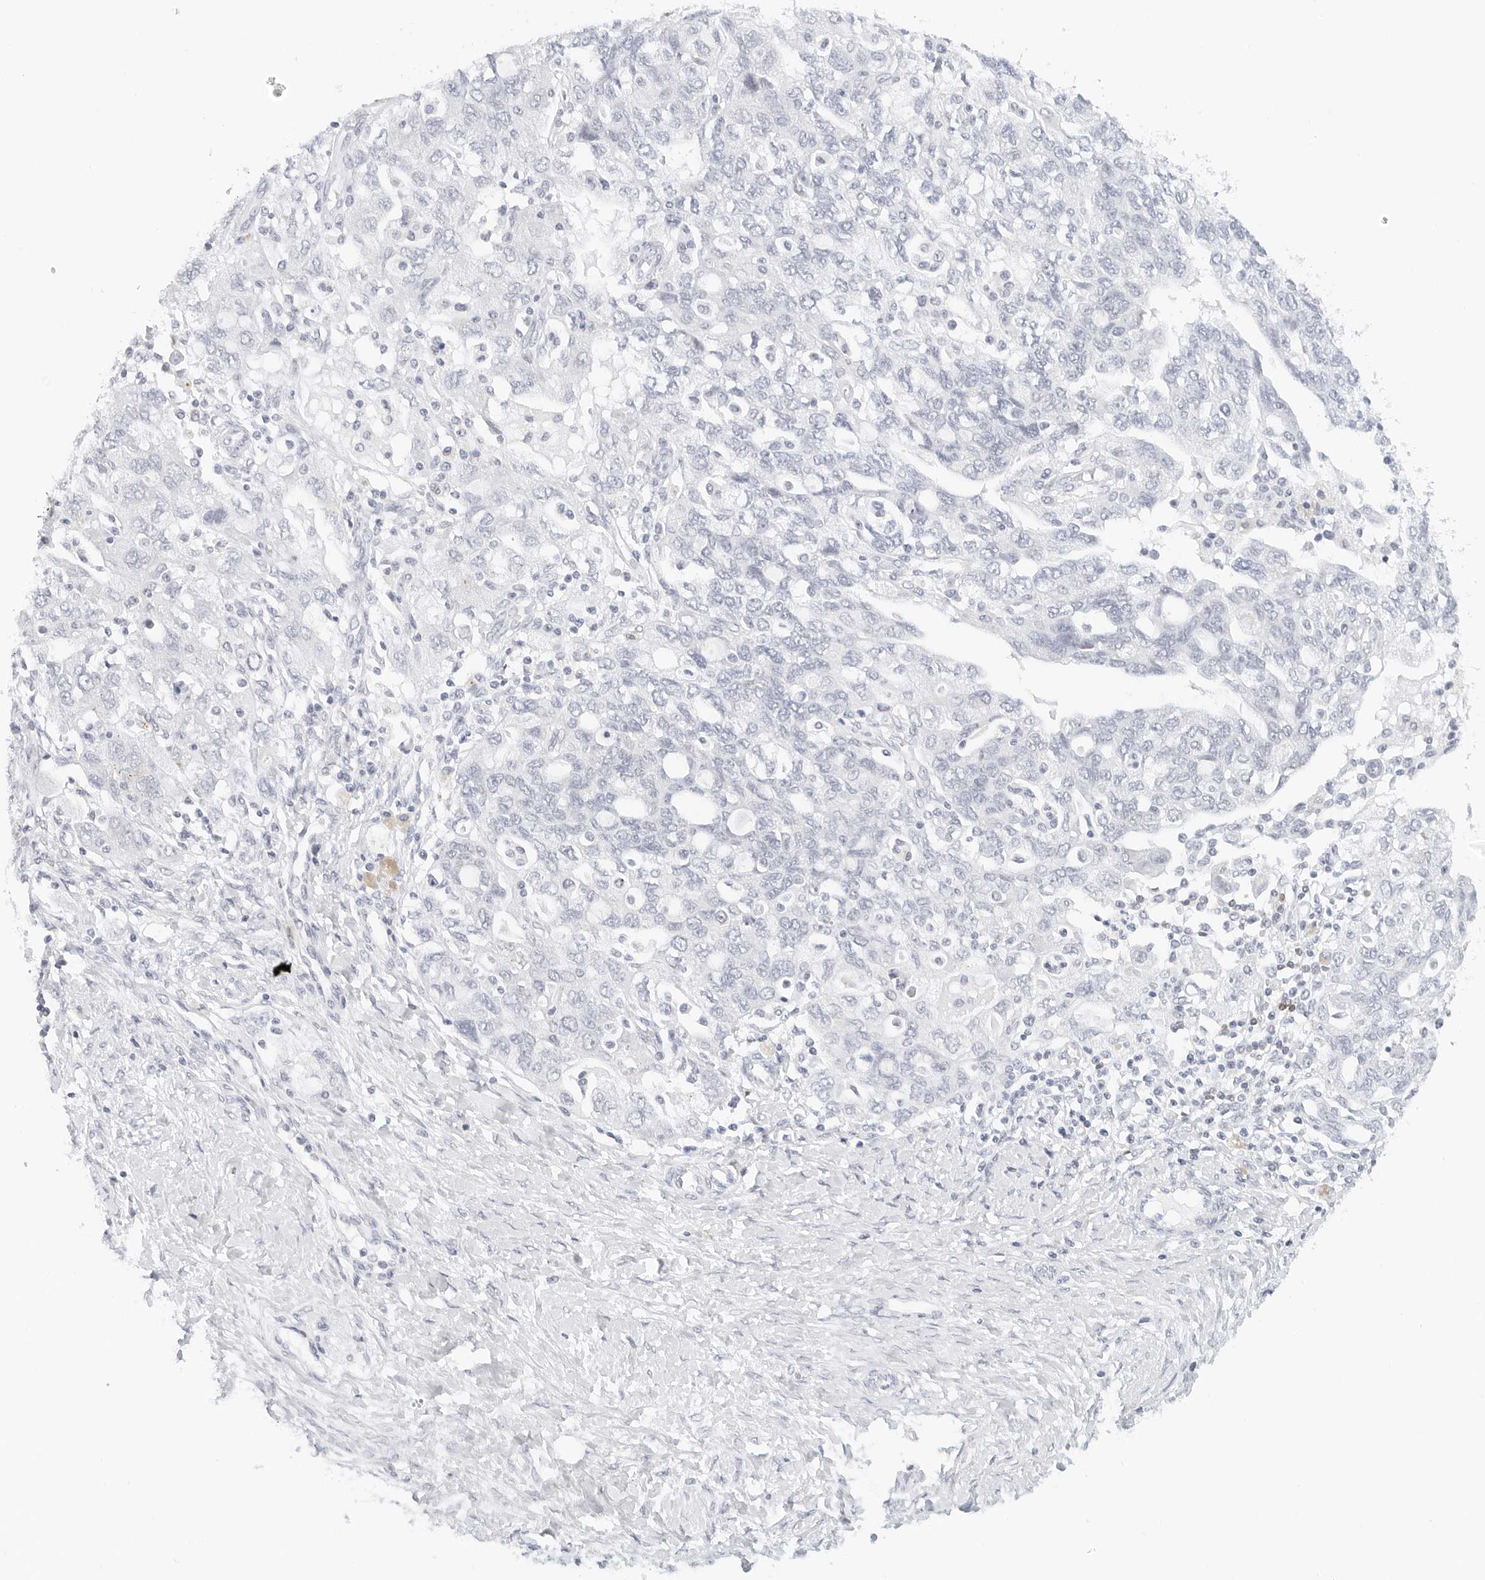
{"staining": {"intensity": "negative", "quantity": "none", "location": "none"}, "tissue": "ovarian cancer", "cell_type": "Tumor cells", "image_type": "cancer", "snomed": [{"axis": "morphology", "description": "Carcinoma, NOS"}, {"axis": "morphology", "description": "Cystadenocarcinoma, serous, NOS"}, {"axis": "topography", "description": "Ovary"}], "caption": "The micrograph shows no significant staining in tumor cells of carcinoma (ovarian).", "gene": "CD22", "patient": {"sex": "female", "age": 69}}